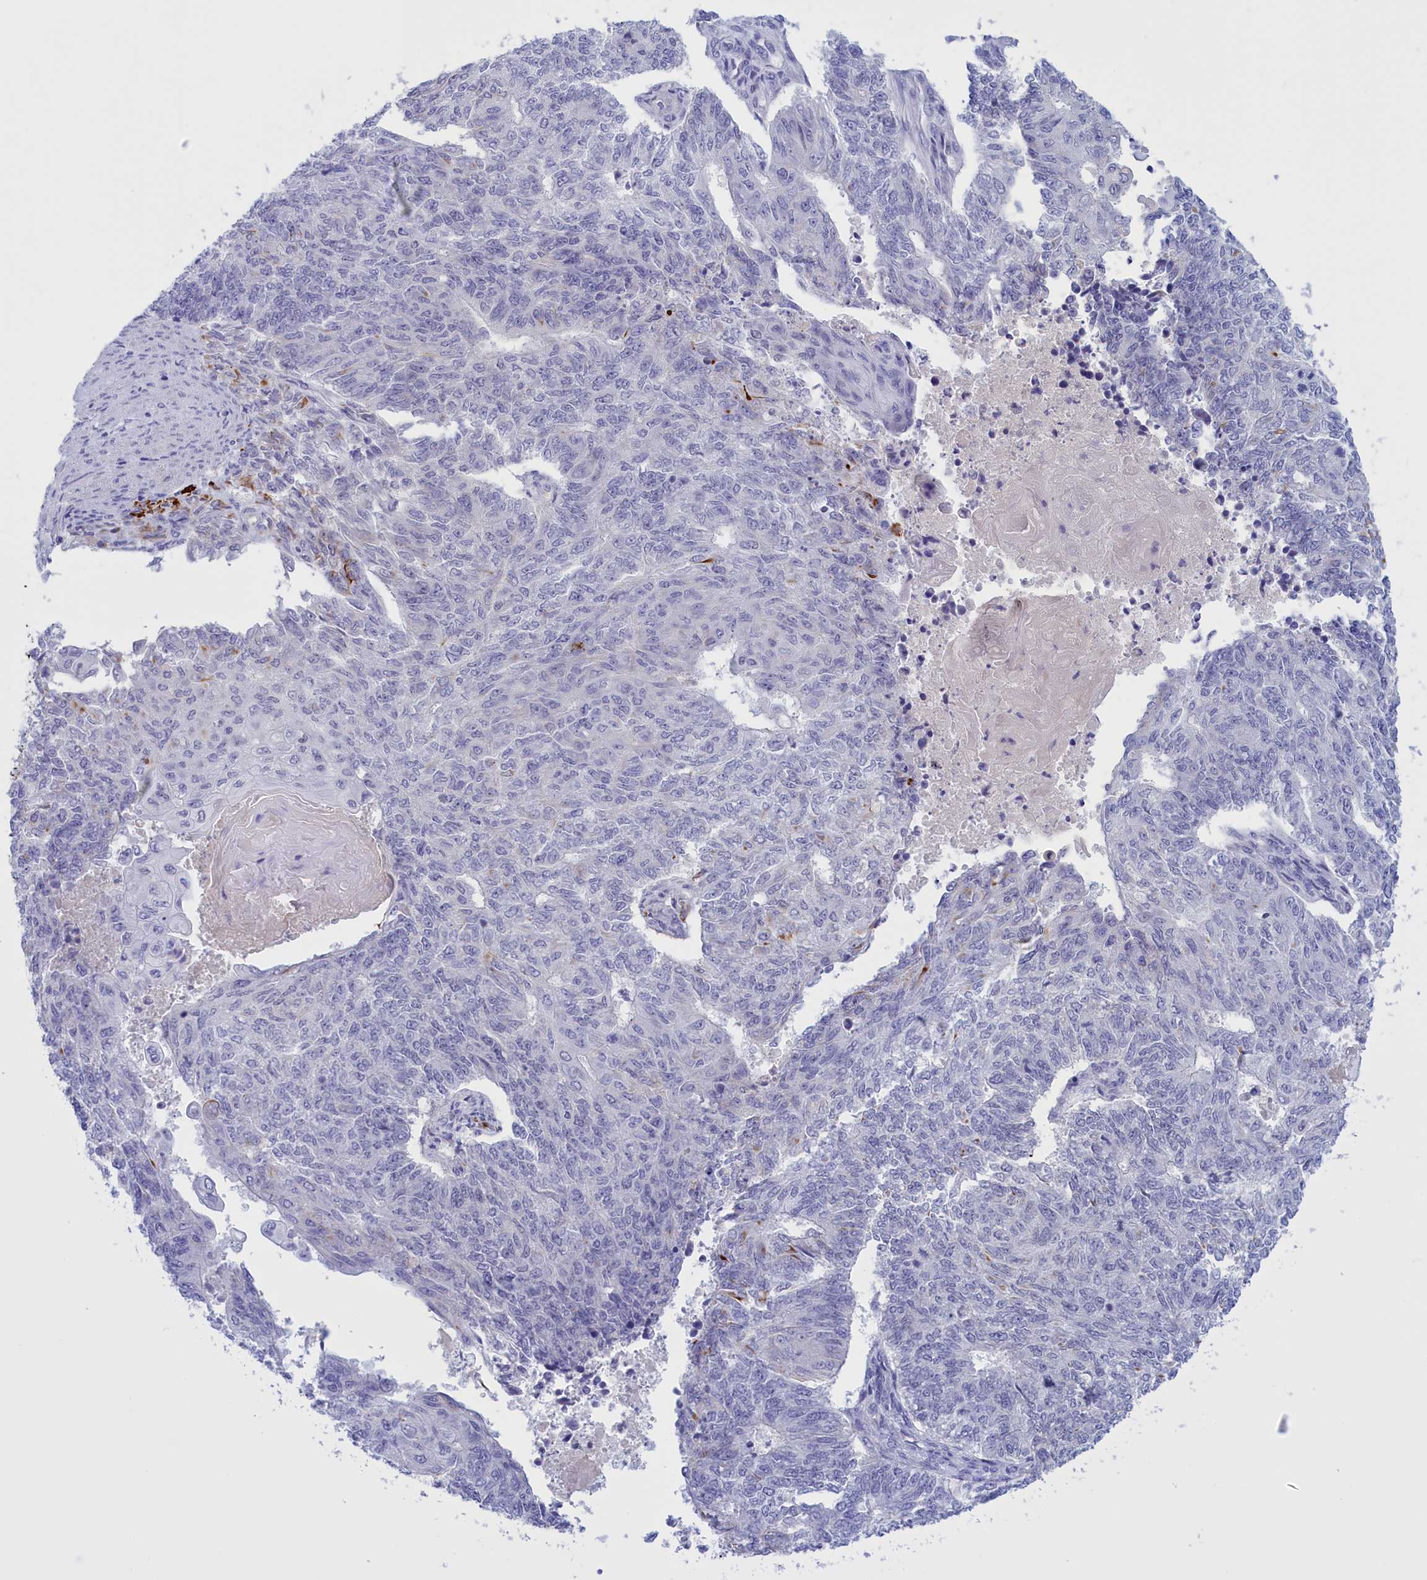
{"staining": {"intensity": "negative", "quantity": "none", "location": "none"}, "tissue": "endometrial cancer", "cell_type": "Tumor cells", "image_type": "cancer", "snomed": [{"axis": "morphology", "description": "Adenocarcinoma, NOS"}, {"axis": "topography", "description": "Endometrium"}], "caption": "Immunohistochemistry micrograph of neoplastic tissue: endometrial cancer (adenocarcinoma) stained with DAB reveals no significant protein expression in tumor cells. (Brightfield microscopy of DAB (3,3'-diaminobenzidine) IHC at high magnification).", "gene": "FAM149B1", "patient": {"sex": "female", "age": 32}}